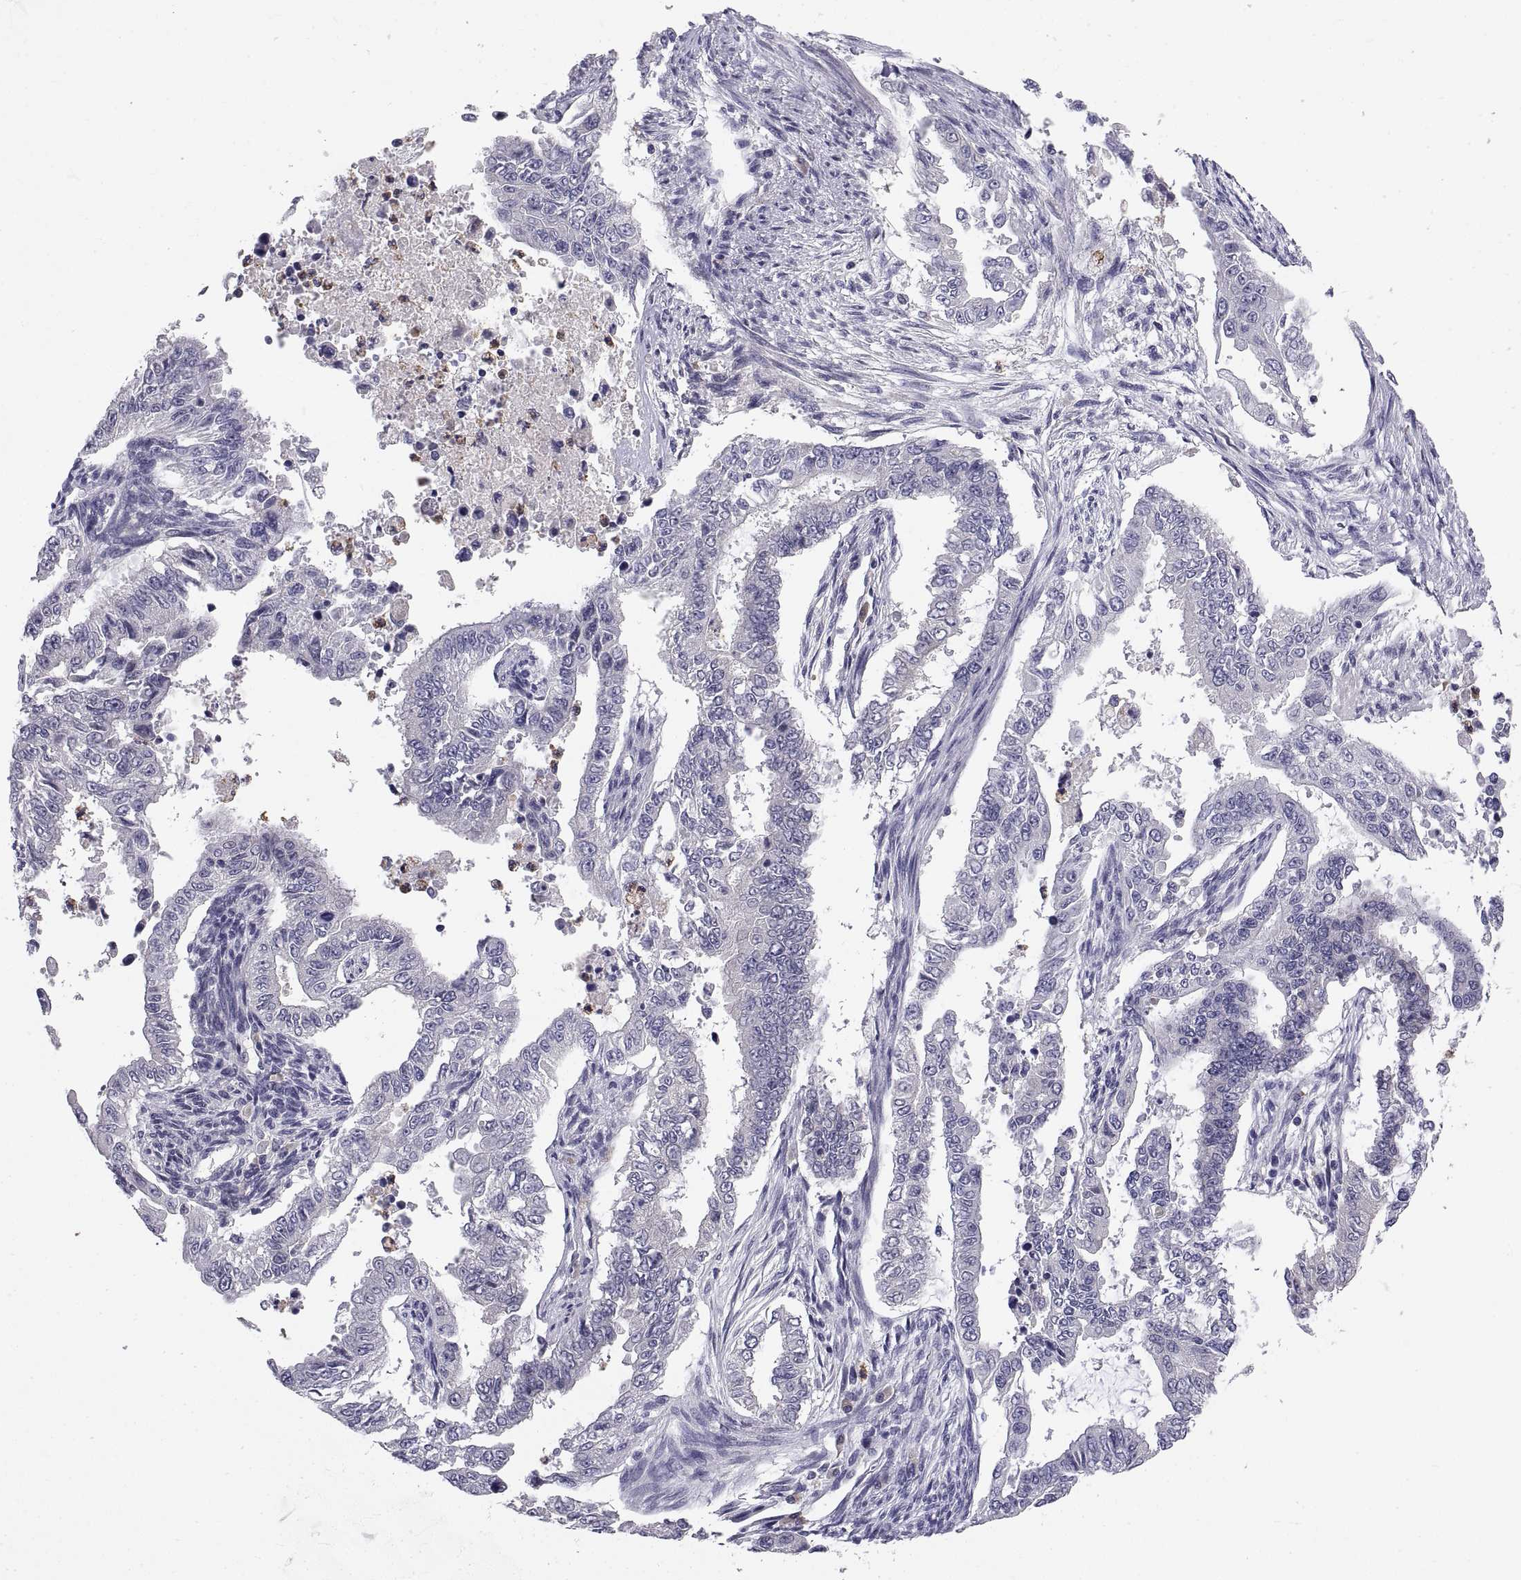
{"staining": {"intensity": "negative", "quantity": "none", "location": "none"}, "tissue": "endometrial cancer", "cell_type": "Tumor cells", "image_type": "cancer", "snomed": [{"axis": "morphology", "description": "Adenocarcinoma, NOS"}, {"axis": "topography", "description": "Uterus"}], "caption": "Endometrial adenocarcinoma was stained to show a protein in brown. There is no significant positivity in tumor cells.", "gene": "PKP1", "patient": {"sex": "female", "age": 59}}